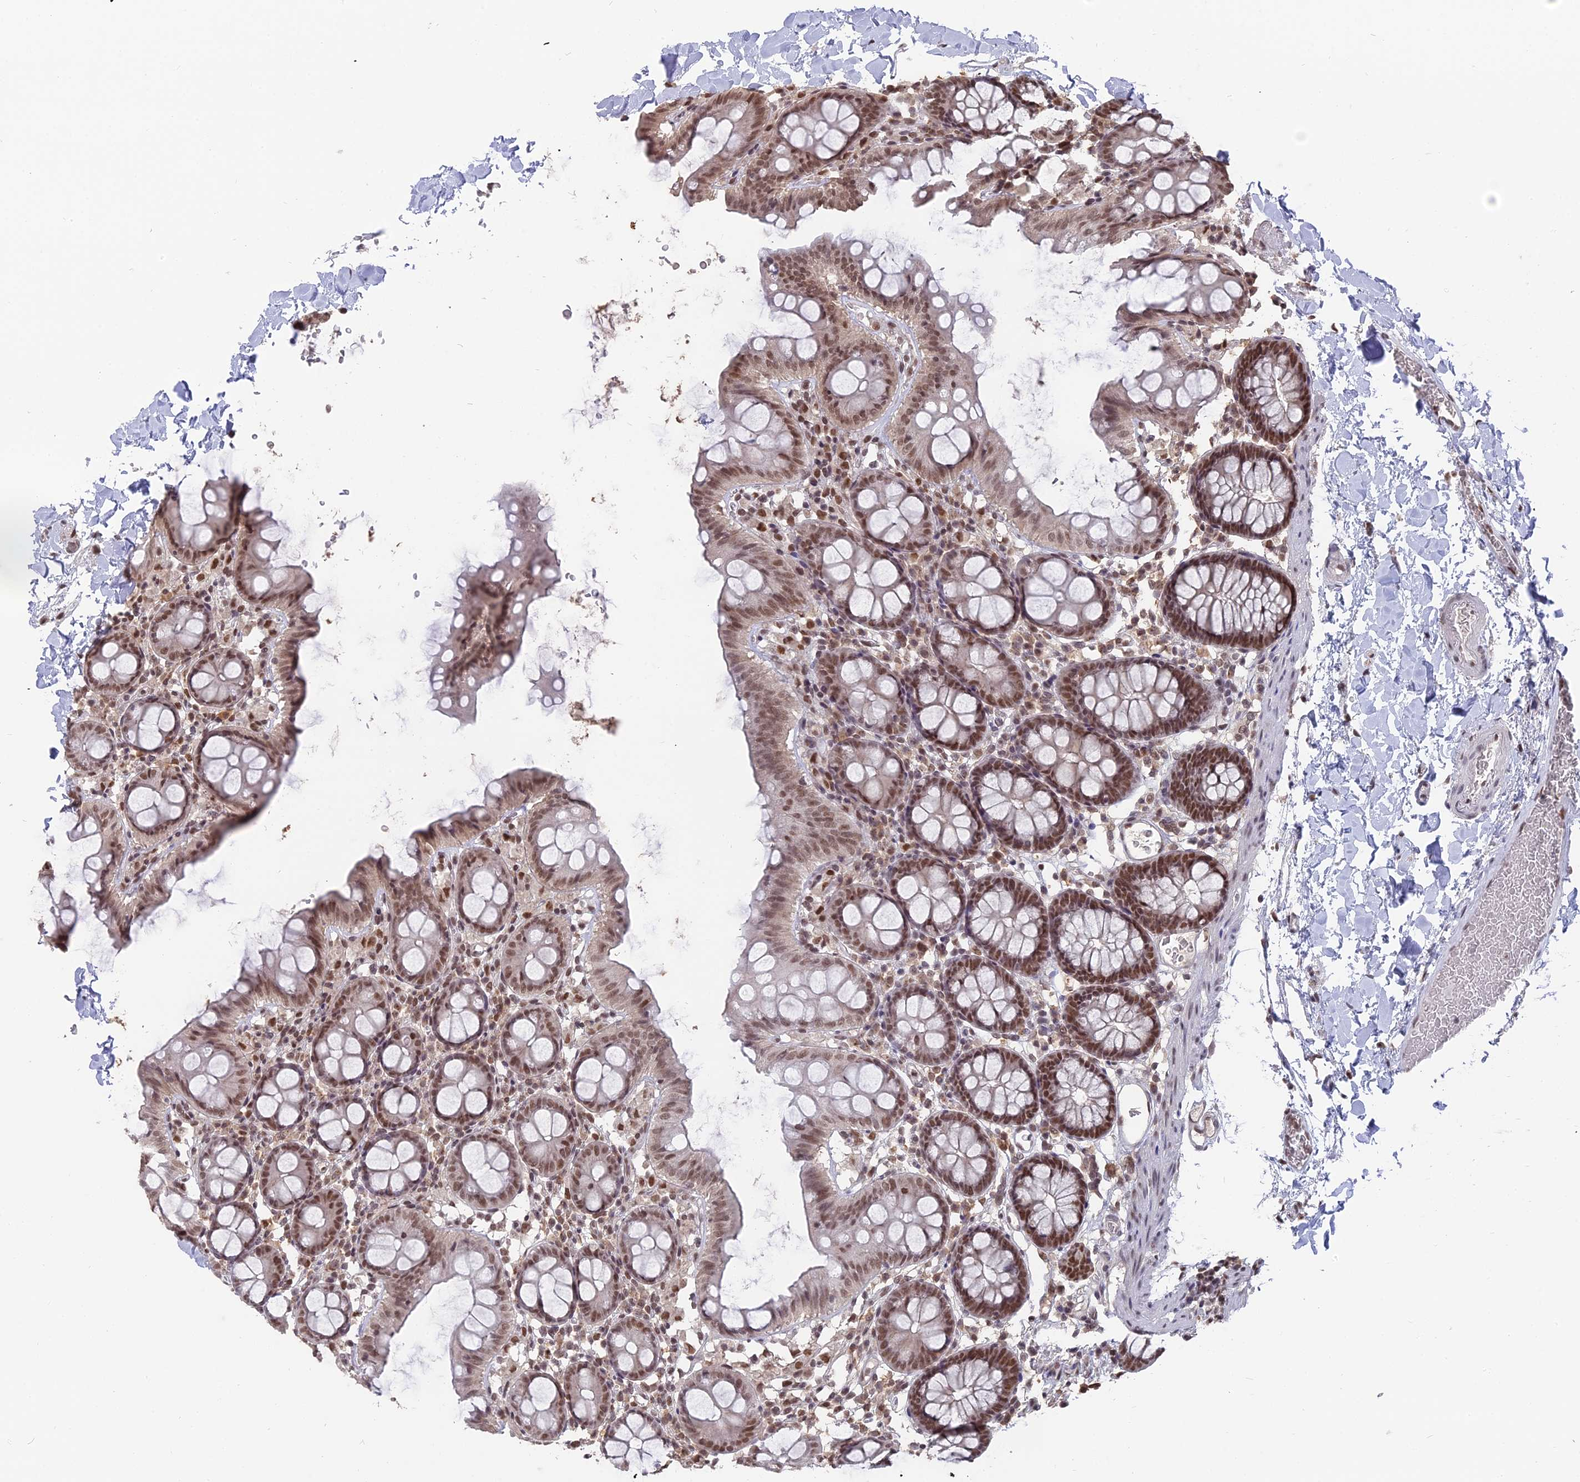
{"staining": {"intensity": "weak", "quantity": "25%-75%", "location": "nuclear"}, "tissue": "colon", "cell_type": "Endothelial cells", "image_type": "normal", "snomed": [{"axis": "morphology", "description": "Normal tissue, NOS"}, {"axis": "topography", "description": "Colon"}], "caption": "Human colon stained for a protein (brown) exhibits weak nuclear positive positivity in about 25%-75% of endothelial cells.", "gene": "NR1H3", "patient": {"sex": "male", "age": 75}}